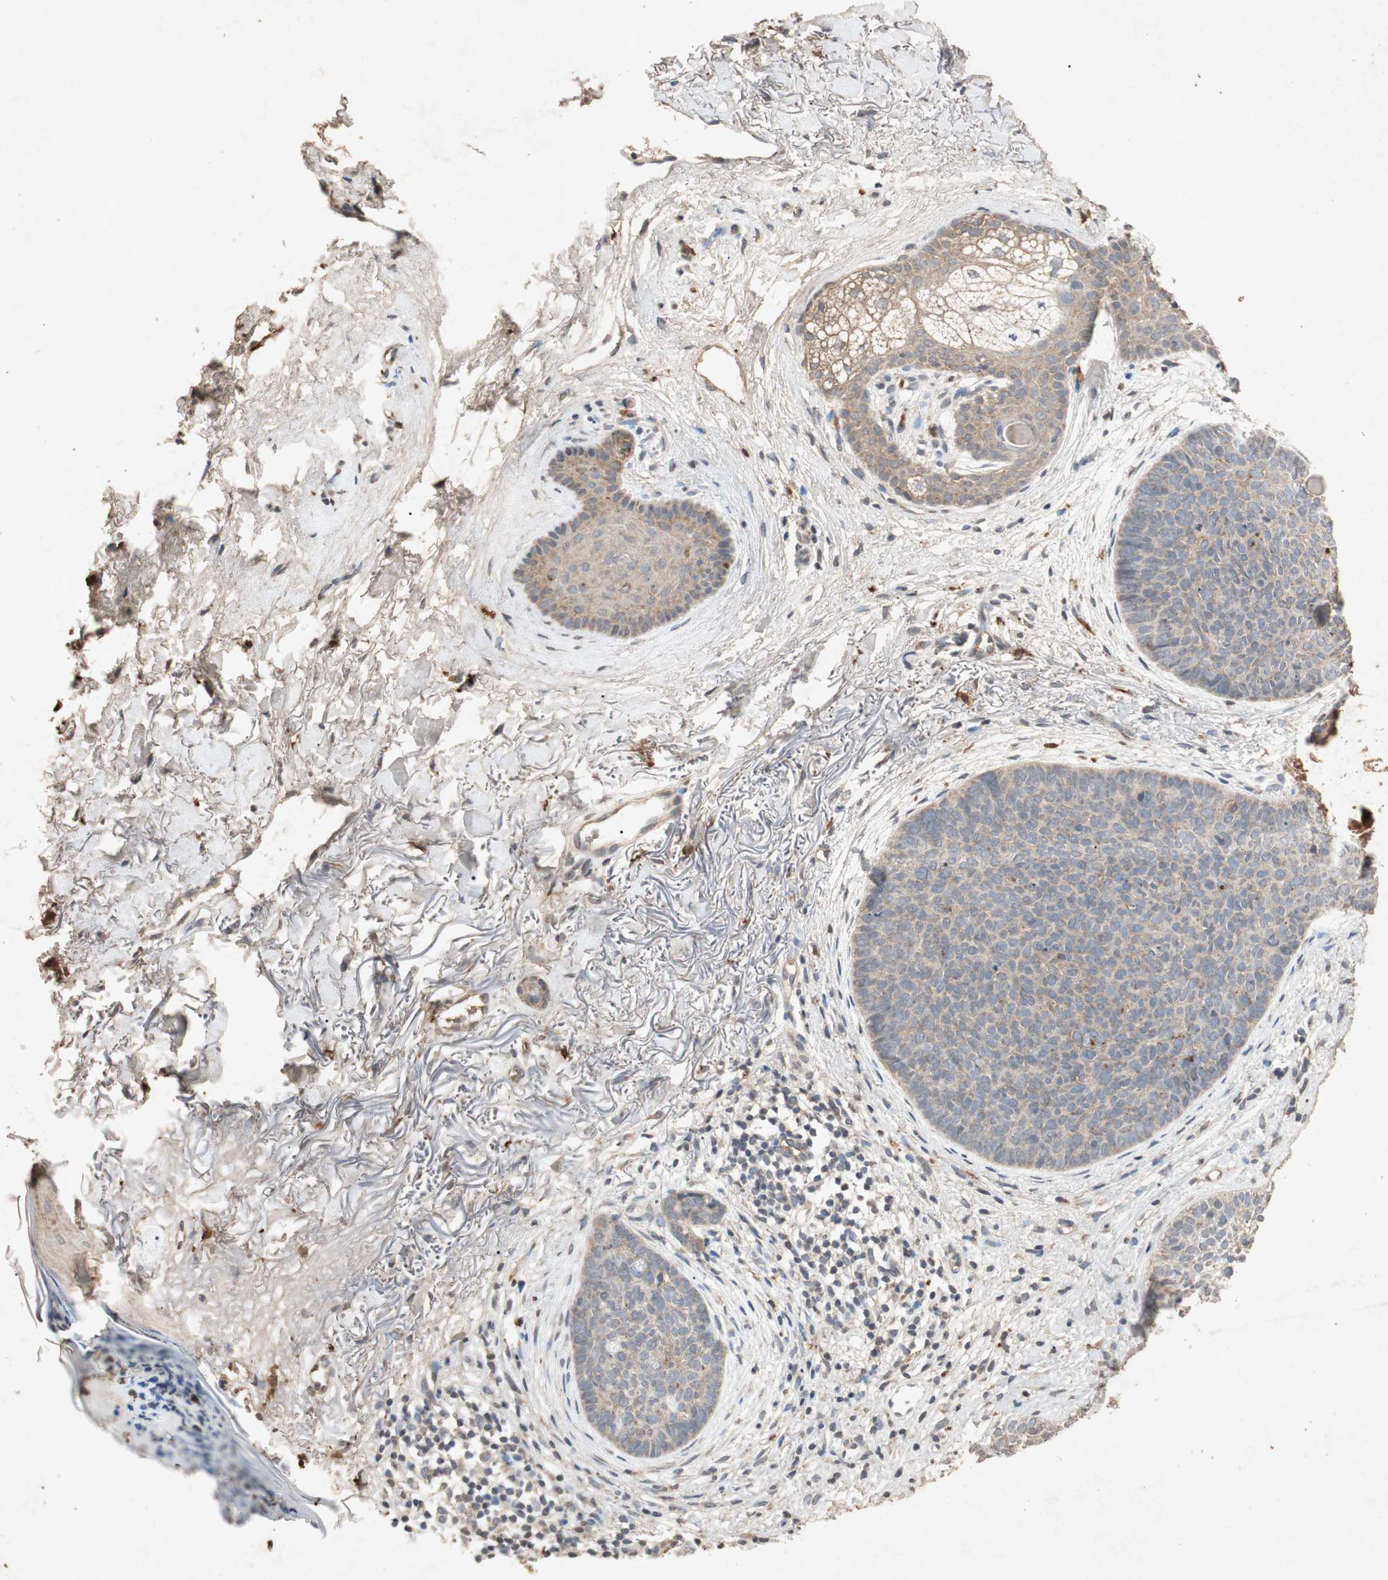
{"staining": {"intensity": "weak", "quantity": ">75%", "location": "cytoplasmic/membranous"}, "tissue": "skin cancer", "cell_type": "Tumor cells", "image_type": "cancer", "snomed": [{"axis": "morphology", "description": "Basal cell carcinoma"}, {"axis": "topography", "description": "Skin"}], "caption": "Tumor cells demonstrate low levels of weak cytoplasmic/membranous expression in about >75% of cells in human skin basal cell carcinoma. Ihc stains the protein in brown and the nuclei are stained blue.", "gene": "MSRB1", "patient": {"sex": "female", "age": 70}}